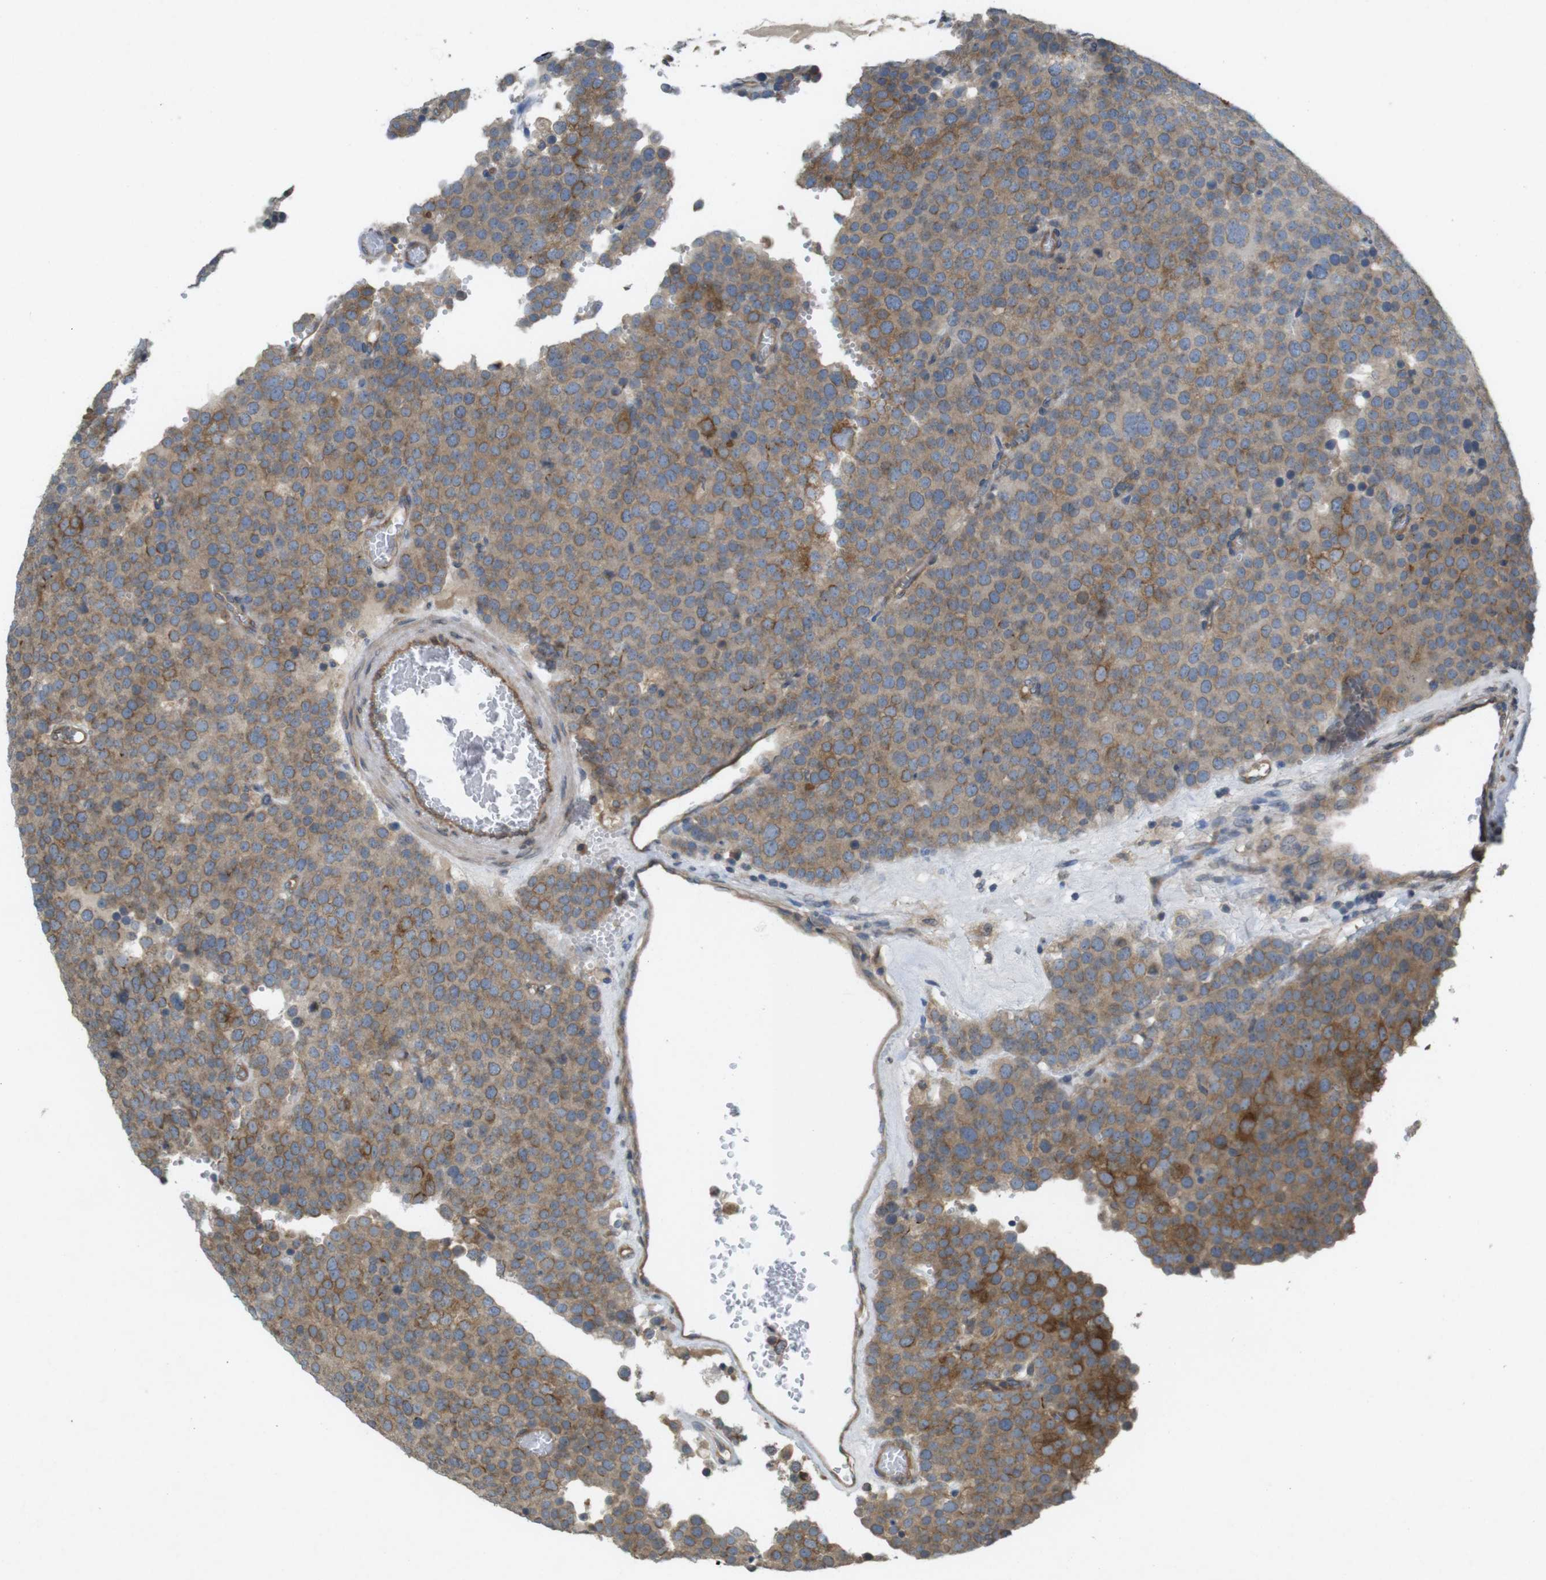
{"staining": {"intensity": "moderate", "quantity": ">75%", "location": "cytoplasmic/membranous"}, "tissue": "testis cancer", "cell_type": "Tumor cells", "image_type": "cancer", "snomed": [{"axis": "morphology", "description": "Normal tissue, NOS"}, {"axis": "morphology", "description": "Seminoma, NOS"}, {"axis": "topography", "description": "Testis"}], "caption": "High-magnification brightfield microscopy of testis cancer (seminoma) stained with DAB (brown) and counterstained with hematoxylin (blue). tumor cells exhibit moderate cytoplasmic/membranous expression is identified in about>75% of cells.", "gene": "KIF5B", "patient": {"sex": "male", "age": 71}}